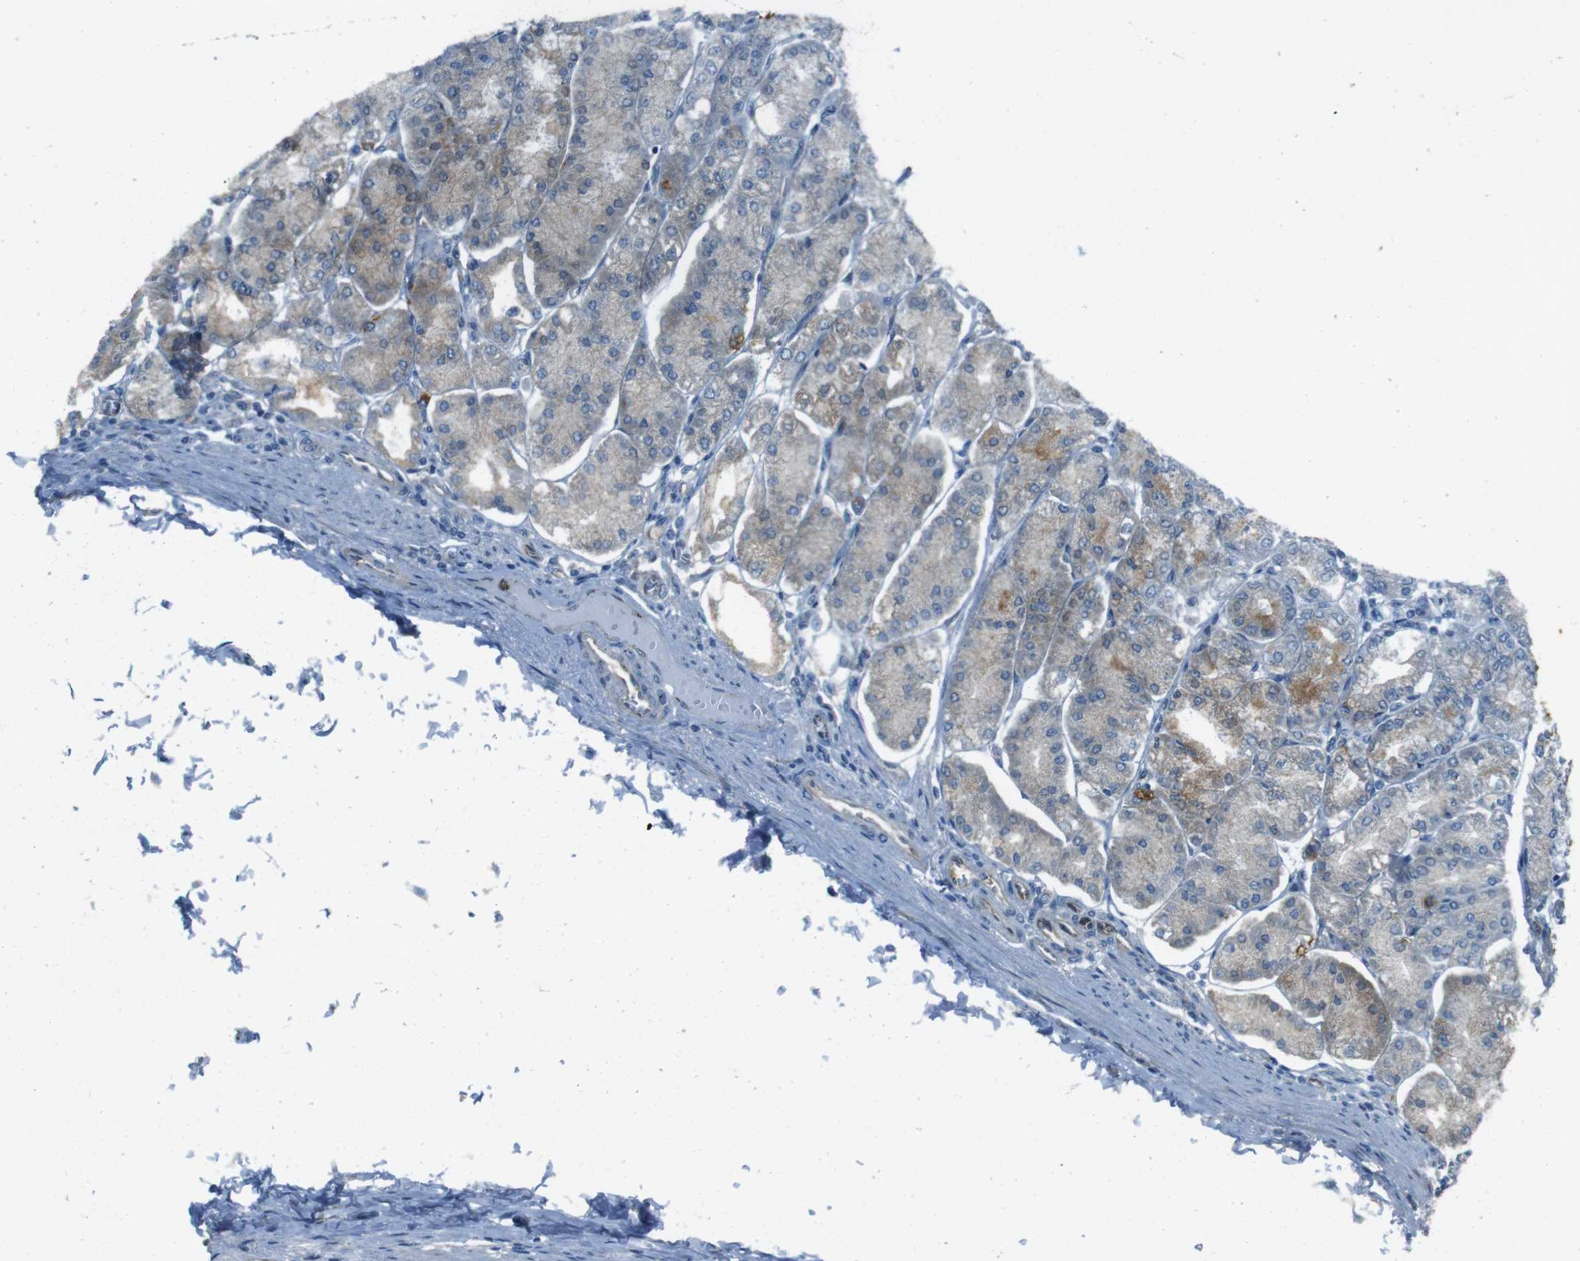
{"staining": {"intensity": "strong", "quantity": "25%-75%", "location": "cytoplasmic/membranous"}, "tissue": "stomach", "cell_type": "Glandular cells", "image_type": "normal", "snomed": [{"axis": "morphology", "description": "Normal tissue, NOS"}, {"axis": "topography", "description": "Stomach, lower"}], "caption": "Immunohistochemistry (IHC) histopathology image of benign stomach: stomach stained using IHC shows high levels of strong protein expression localized specifically in the cytoplasmic/membranous of glandular cells, appearing as a cytoplasmic/membranous brown color.", "gene": "MFAP3", "patient": {"sex": "male", "age": 71}}